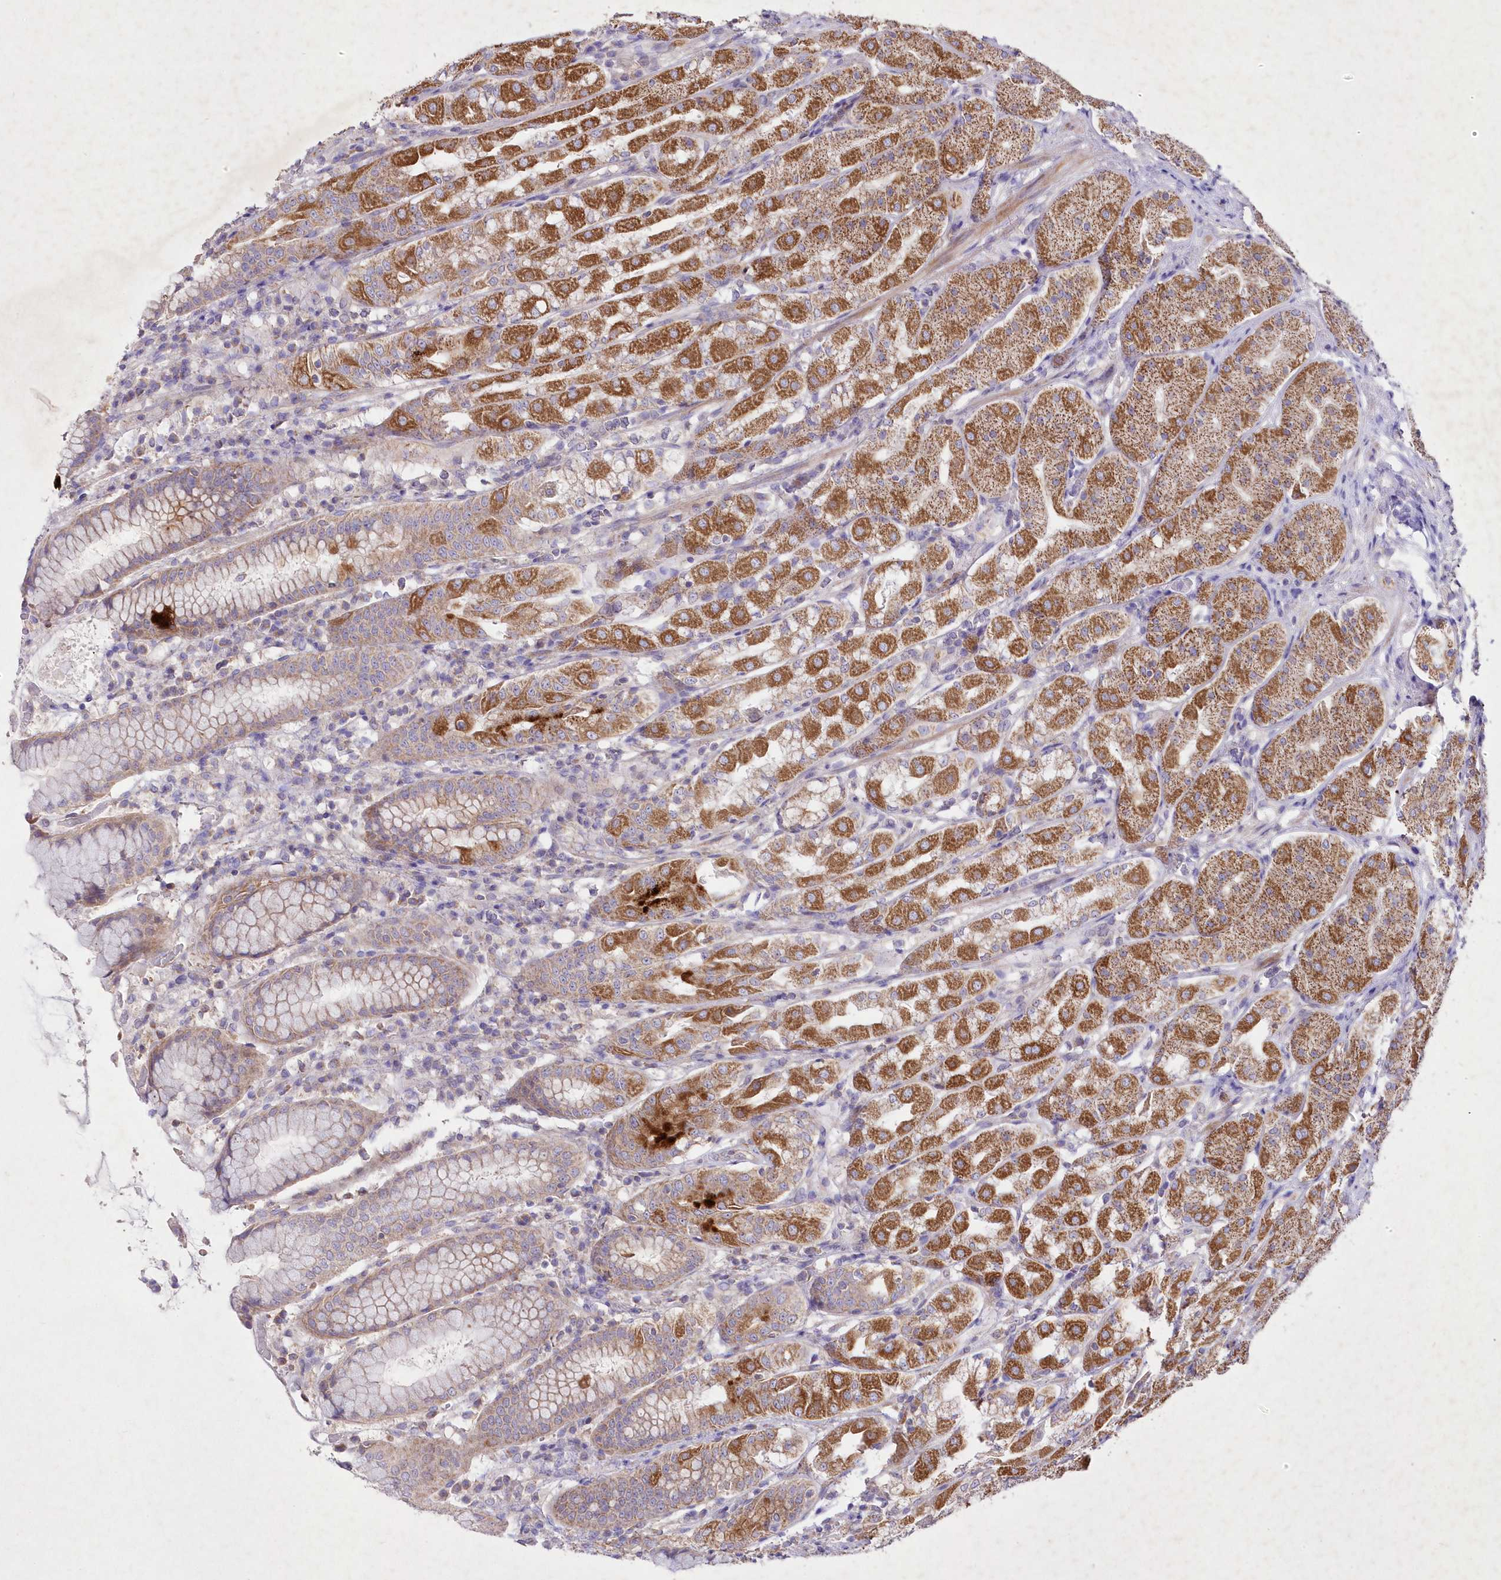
{"staining": {"intensity": "moderate", "quantity": "25%-75%", "location": "cytoplasmic/membranous"}, "tissue": "stomach", "cell_type": "Glandular cells", "image_type": "normal", "snomed": [{"axis": "morphology", "description": "Normal tissue, NOS"}, {"axis": "topography", "description": "Stomach"}, {"axis": "topography", "description": "Stomach, lower"}], "caption": "Glandular cells reveal medium levels of moderate cytoplasmic/membranous expression in about 25%-75% of cells in benign human stomach. The staining was performed using DAB (3,3'-diaminobenzidine) to visualize the protein expression in brown, while the nuclei were stained in blue with hematoxylin (Magnification: 20x).", "gene": "ITSN2", "patient": {"sex": "female", "age": 56}}